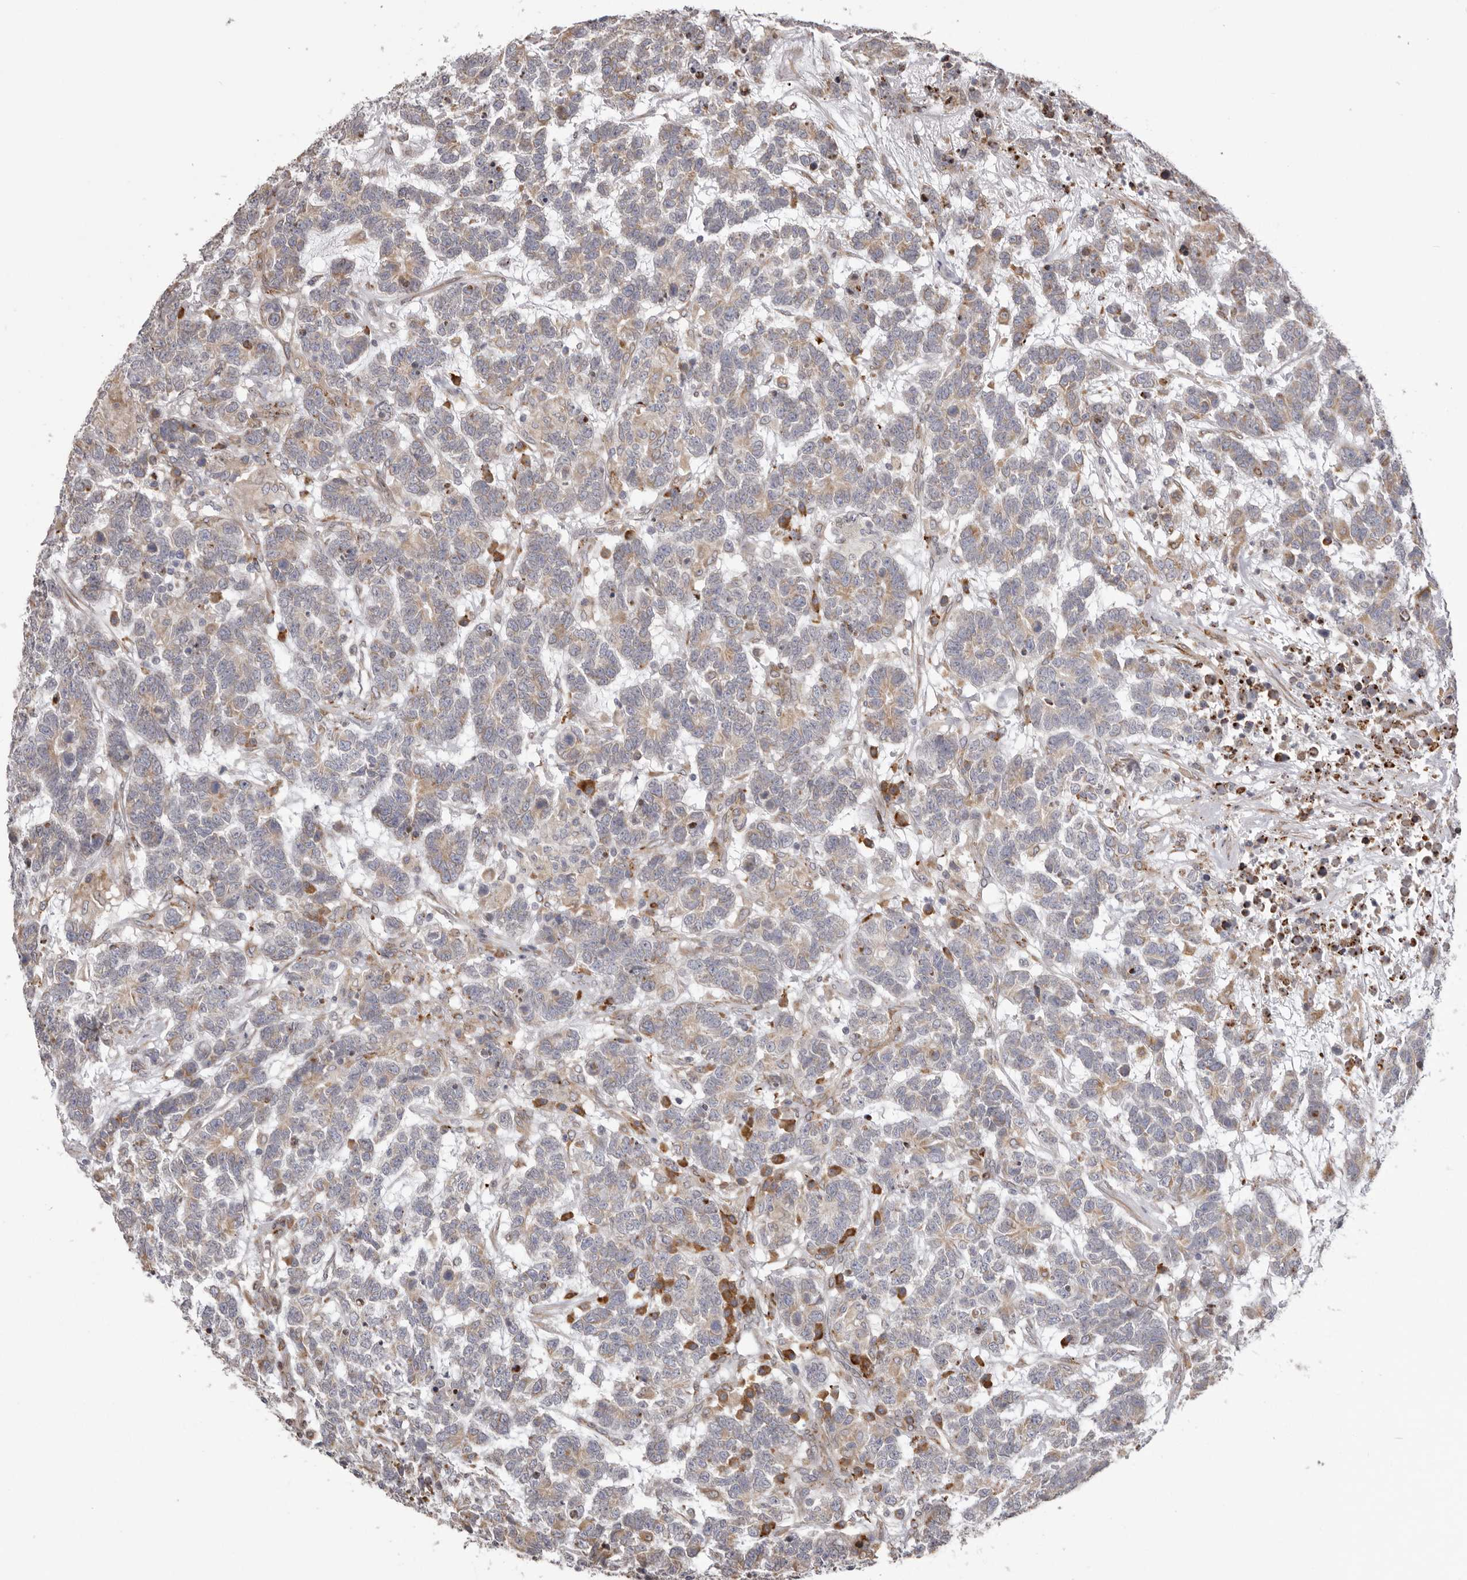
{"staining": {"intensity": "weak", "quantity": "25%-75%", "location": "cytoplasmic/membranous"}, "tissue": "testis cancer", "cell_type": "Tumor cells", "image_type": "cancer", "snomed": [{"axis": "morphology", "description": "Carcinoma, Embryonal, NOS"}, {"axis": "topography", "description": "Testis"}], "caption": "Testis cancer (embryonal carcinoma) stained with a brown dye displays weak cytoplasmic/membranous positive positivity in about 25%-75% of tumor cells.", "gene": "NUP43", "patient": {"sex": "male", "age": 26}}